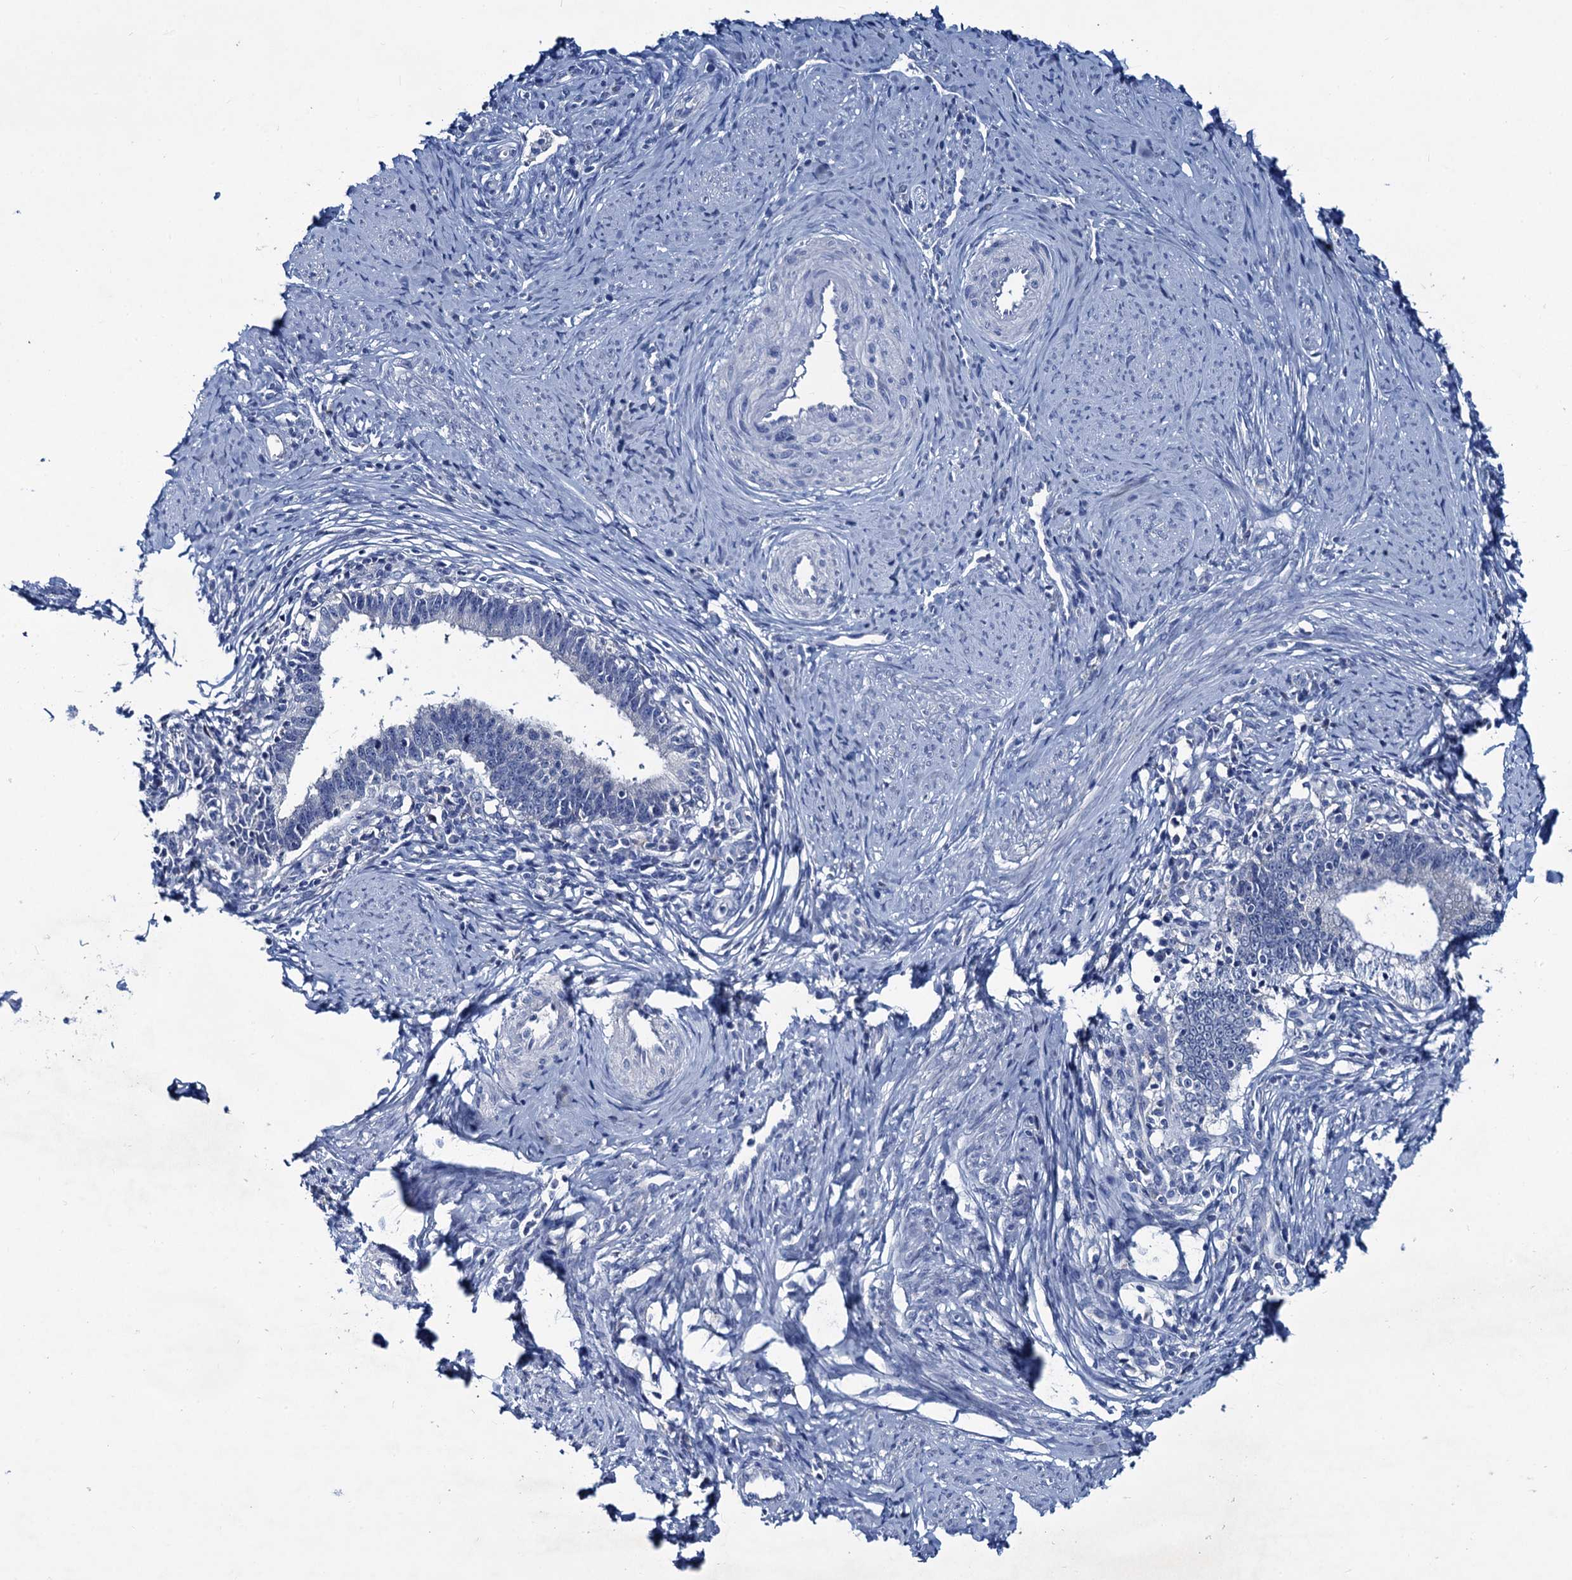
{"staining": {"intensity": "negative", "quantity": "none", "location": "none"}, "tissue": "cervical cancer", "cell_type": "Tumor cells", "image_type": "cancer", "snomed": [{"axis": "morphology", "description": "Adenocarcinoma, NOS"}, {"axis": "topography", "description": "Cervix"}], "caption": "This is an IHC micrograph of human cervical cancer. There is no expression in tumor cells.", "gene": "RTKN2", "patient": {"sex": "female", "age": 36}}